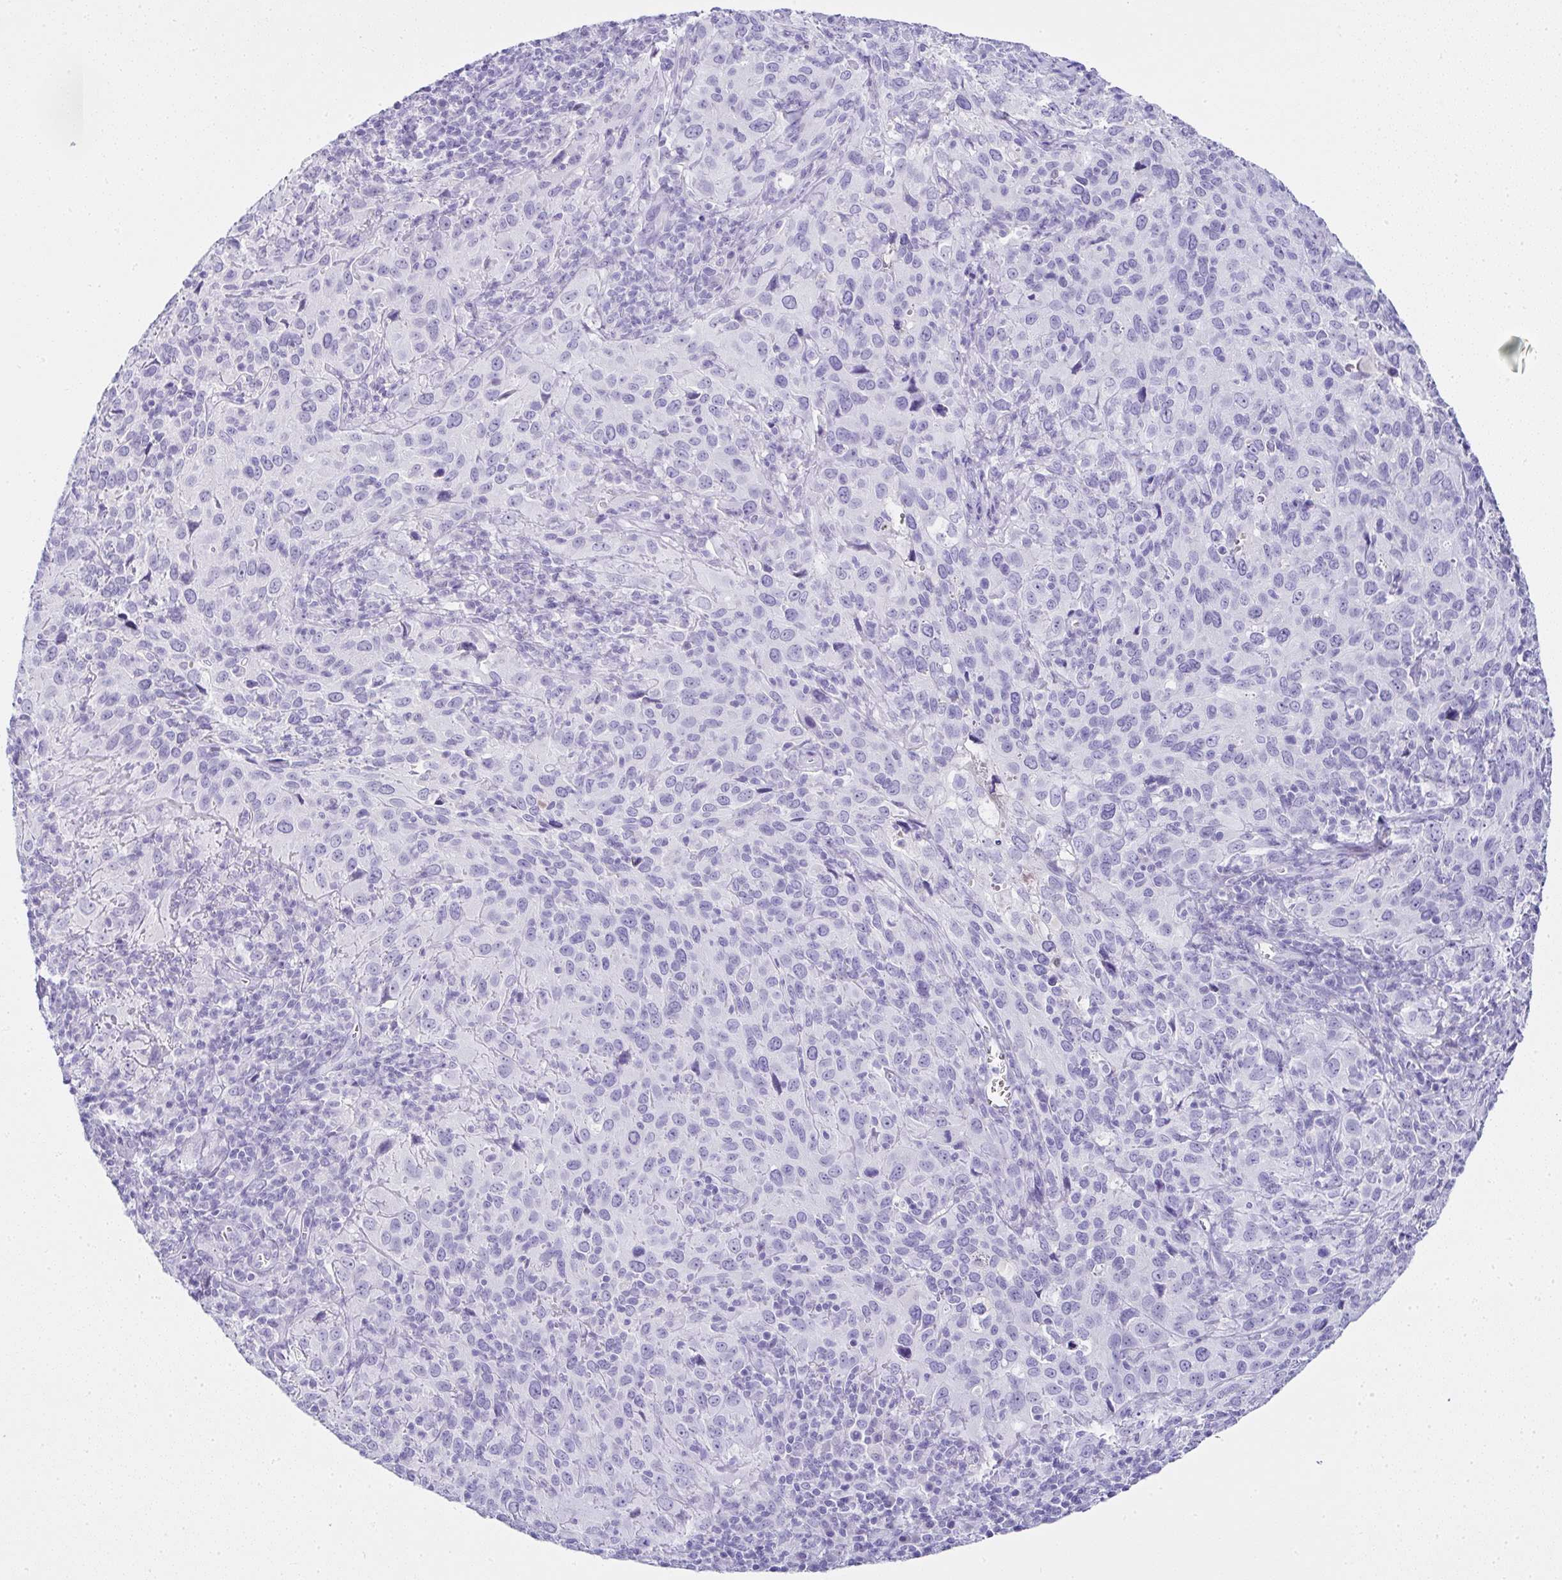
{"staining": {"intensity": "negative", "quantity": "none", "location": "none"}, "tissue": "cervical cancer", "cell_type": "Tumor cells", "image_type": "cancer", "snomed": [{"axis": "morphology", "description": "Squamous cell carcinoma, NOS"}, {"axis": "topography", "description": "Cervix"}], "caption": "Immunohistochemistry (IHC) histopathology image of human cervical squamous cell carcinoma stained for a protein (brown), which displays no expression in tumor cells.", "gene": "SERPINB3", "patient": {"sex": "female", "age": 51}}